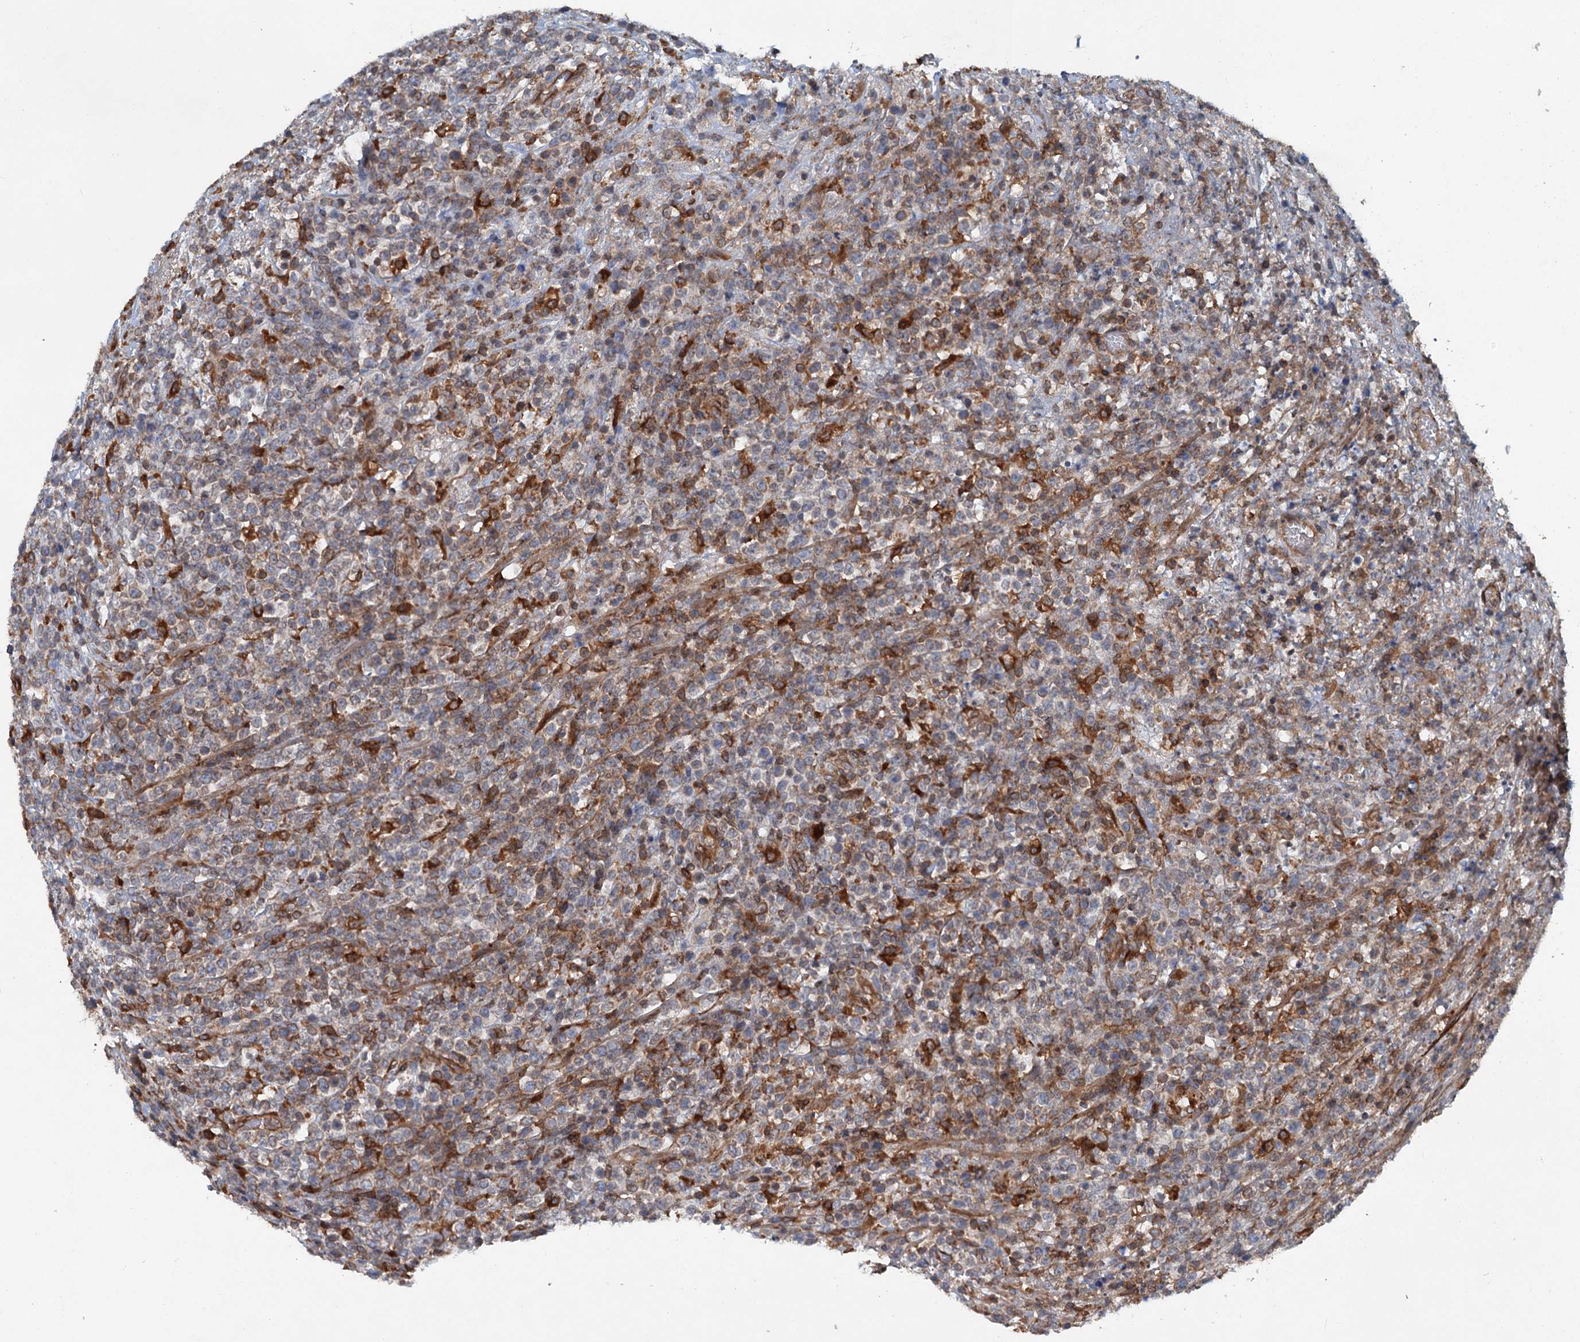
{"staining": {"intensity": "moderate", "quantity": "25%-75%", "location": "cytoplasmic/membranous"}, "tissue": "lymphoma", "cell_type": "Tumor cells", "image_type": "cancer", "snomed": [{"axis": "morphology", "description": "Malignant lymphoma, non-Hodgkin's type, High grade"}, {"axis": "topography", "description": "Colon"}], "caption": "Malignant lymphoma, non-Hodgkin's type (high-grade) stained with a brown dye demonstrates moderate cytoplasmic/membranous positive expression in approximately 25%-75% of tumor cells.", "gene": "TAPBPL", "patient": {"sex": "female", "age": 53}}